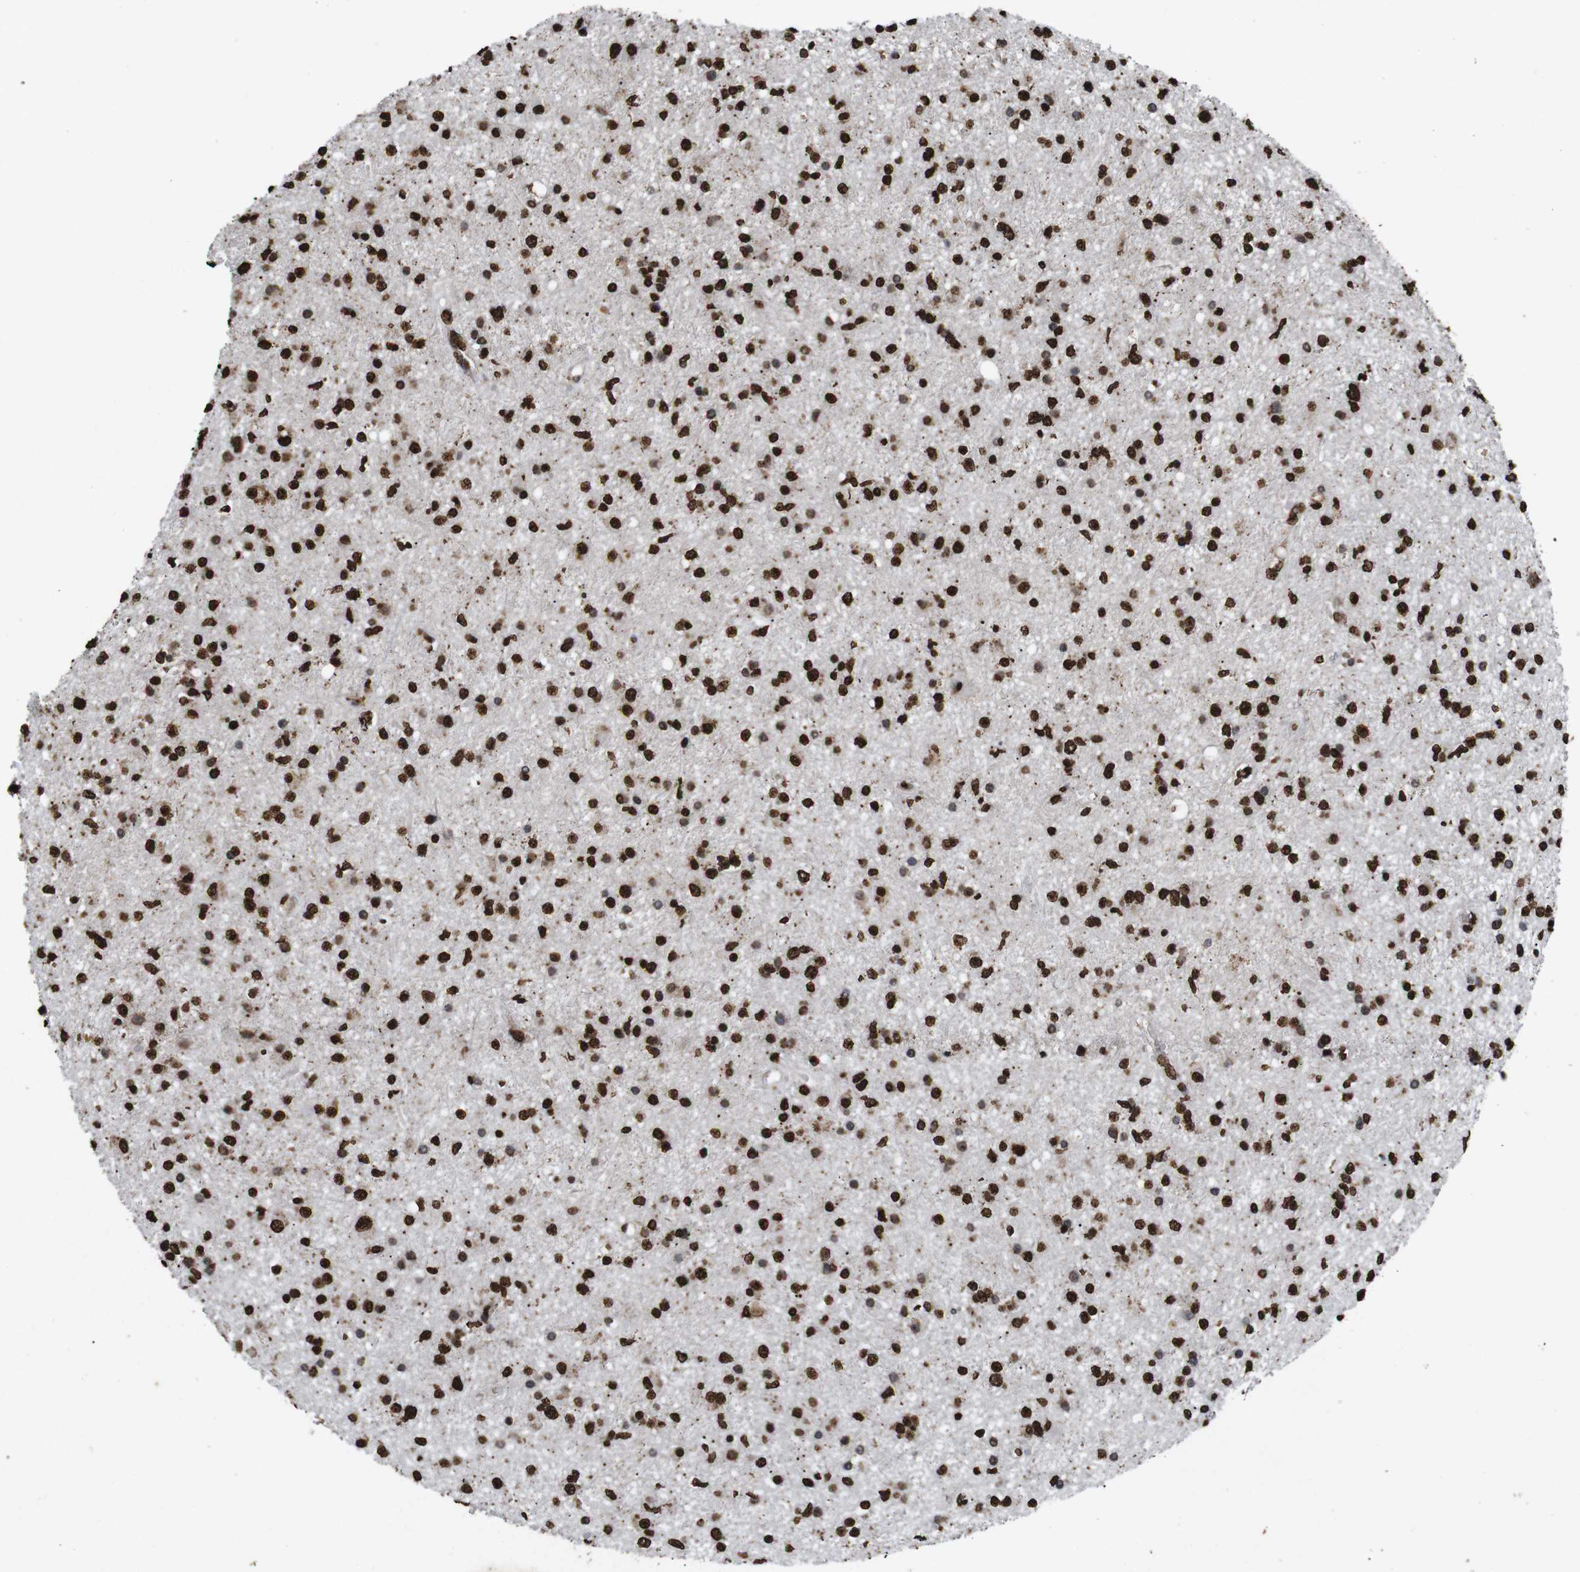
{"staining": {"intensity": "strong", "quantity": ">75%", "location": "nuclear"}, "tissue": "glioma", "cell_type": "Tumor cells", "image_type": "cancer", "snomed": [{"axis": "morphology", "description": "Glioma, malignant, High grade"}, {"axis": "topography", "description": "Brain"}], "caption": "Brown immunohistochemical staining in human glioma reveals strong nuclear expression in approximately >75% of tumor cells. (brown staining indicates protein expression, while blue staining denotes nuclei).", "gene": "MDM2", "patient": {"sex": "male", "age": 33}}